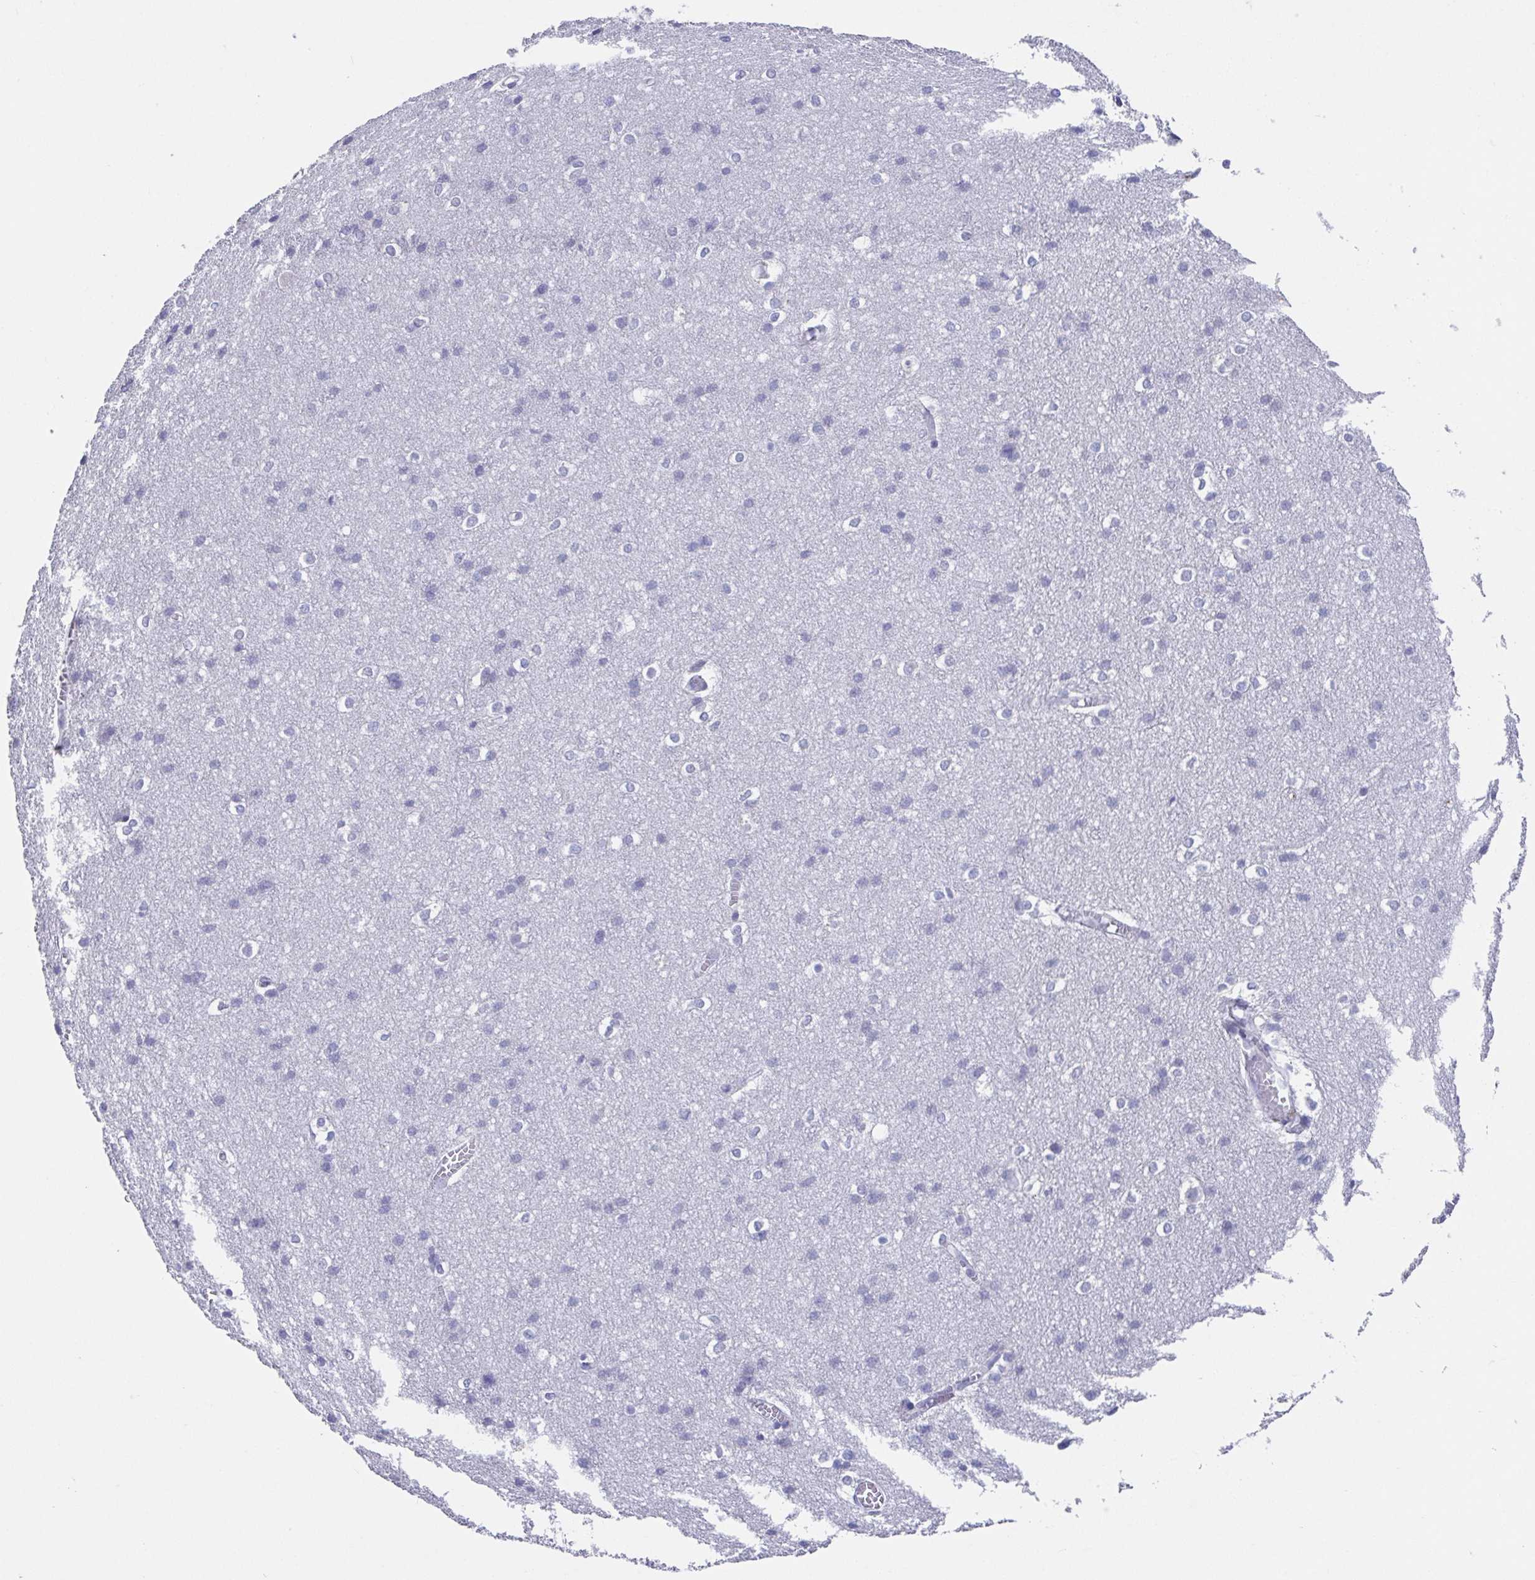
{"staining": {"intensity": "negative", "quantity": "none", "location": "none"}, "tissue": "cerebral cortex", "cell_type": "Endothelial cells", "image_type": "normal", "snomed": [{"axis": "morphology", "description": "Normal tissue, NOS"}, {"axis": "topography", "description": "Cerebral cortex"}], "caption": "Human cerebral cortex stained for a protein using IHC exhibits no expression in endothelial cells.", "gene": "RDH11", "patient": {"sex": "male", "age": 37}}